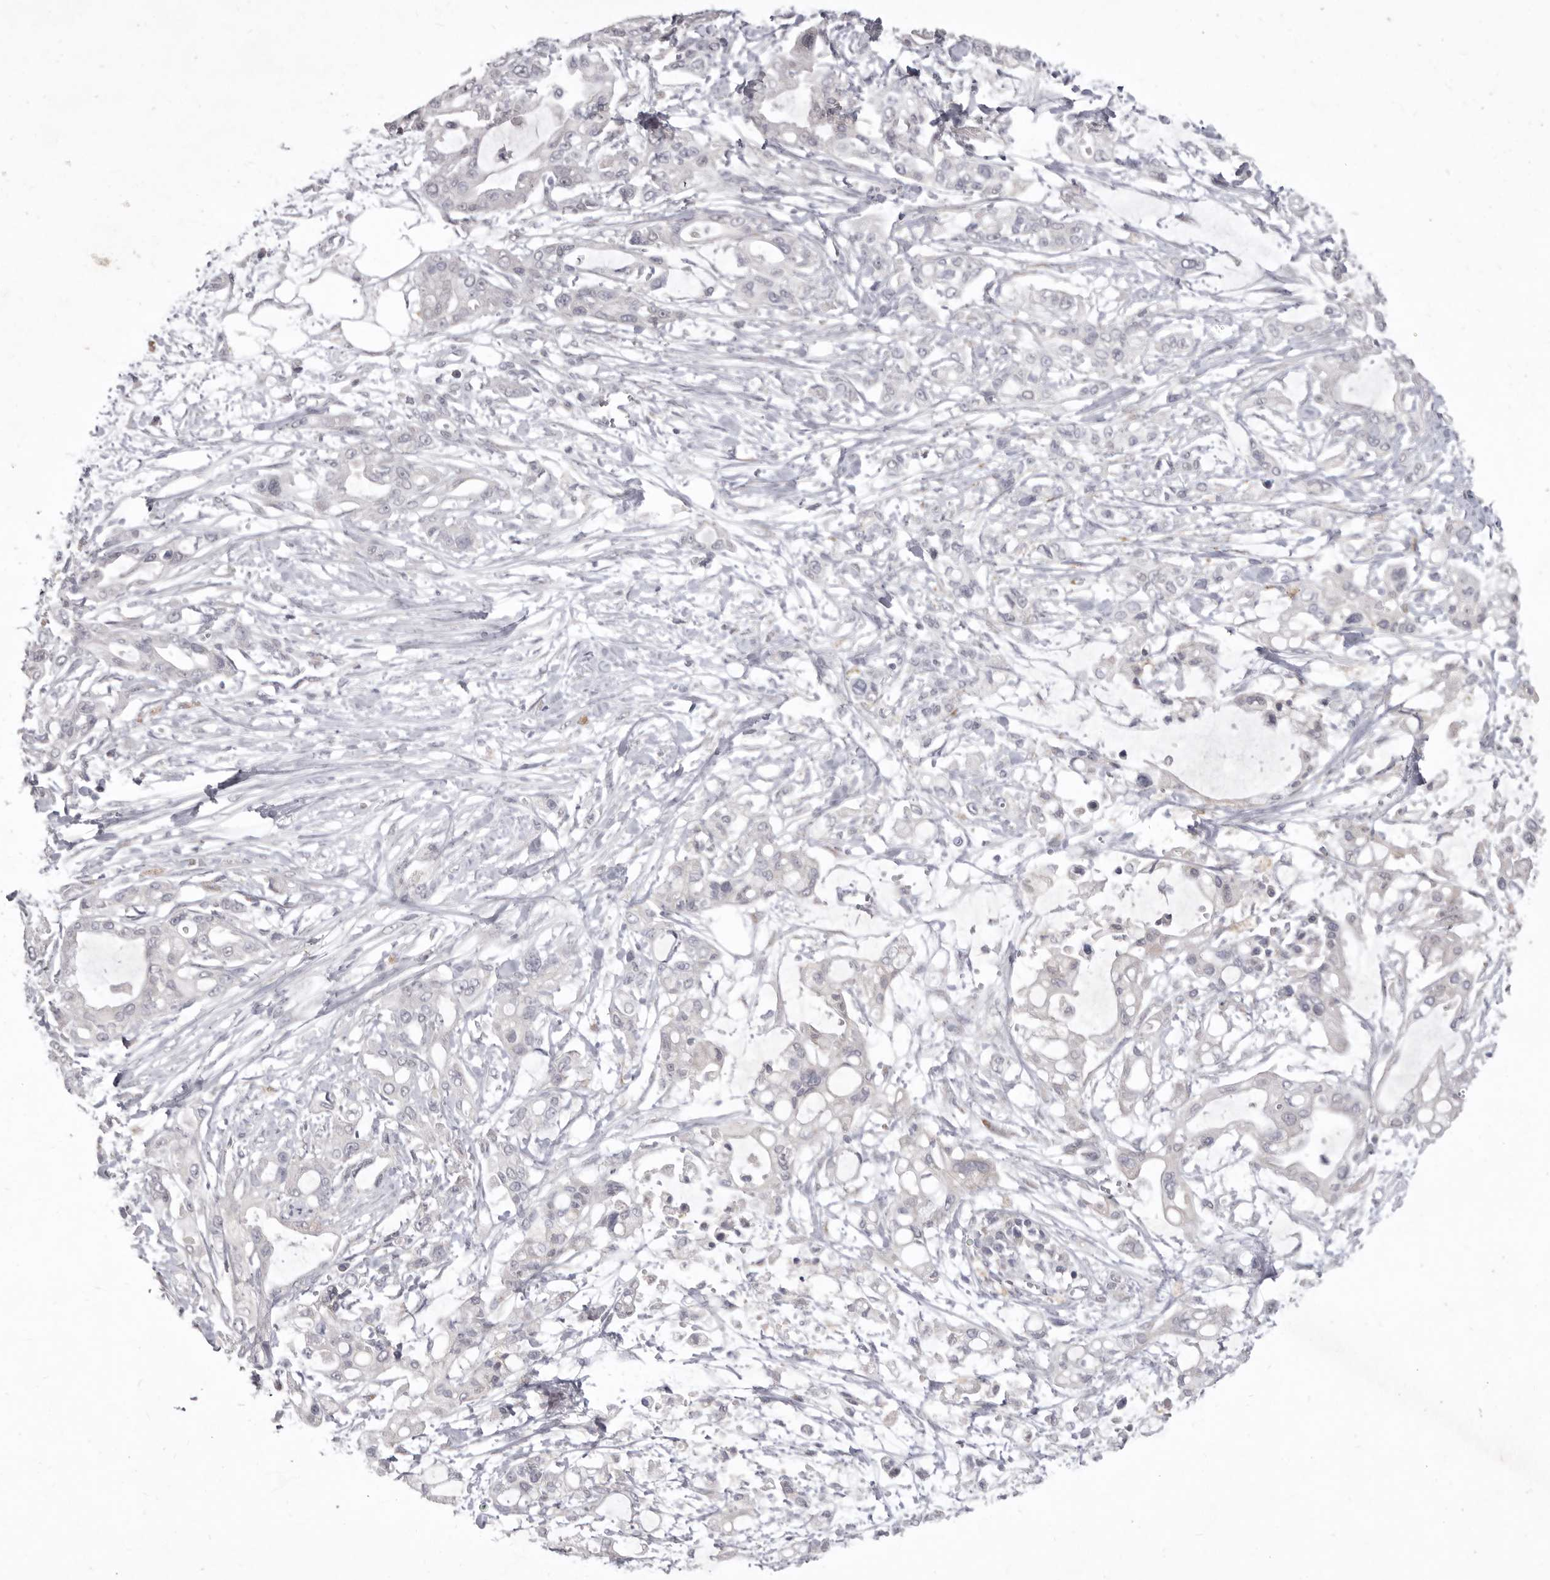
{"staining": {"intensity": "negative", "quantity": "none", "location": "none"}, "tissue": "pancreatic cancer", "cell_type": "Tumor cells", "image_type": "cancer", "snomed": [{"axis": "morphology", "description": "Adenocarcinoma, NOS"}, {"axis": "topography", "description": "Pancreas"}], "caption": "Immunohistochemistry (IHC) image of human adenocarcinoma (pancreatic) stained for a protein (brown), which demonstrates no staining in tumor cells.", "gene": "P2RX6", "patient": {"sex": "male", "age": 68}}